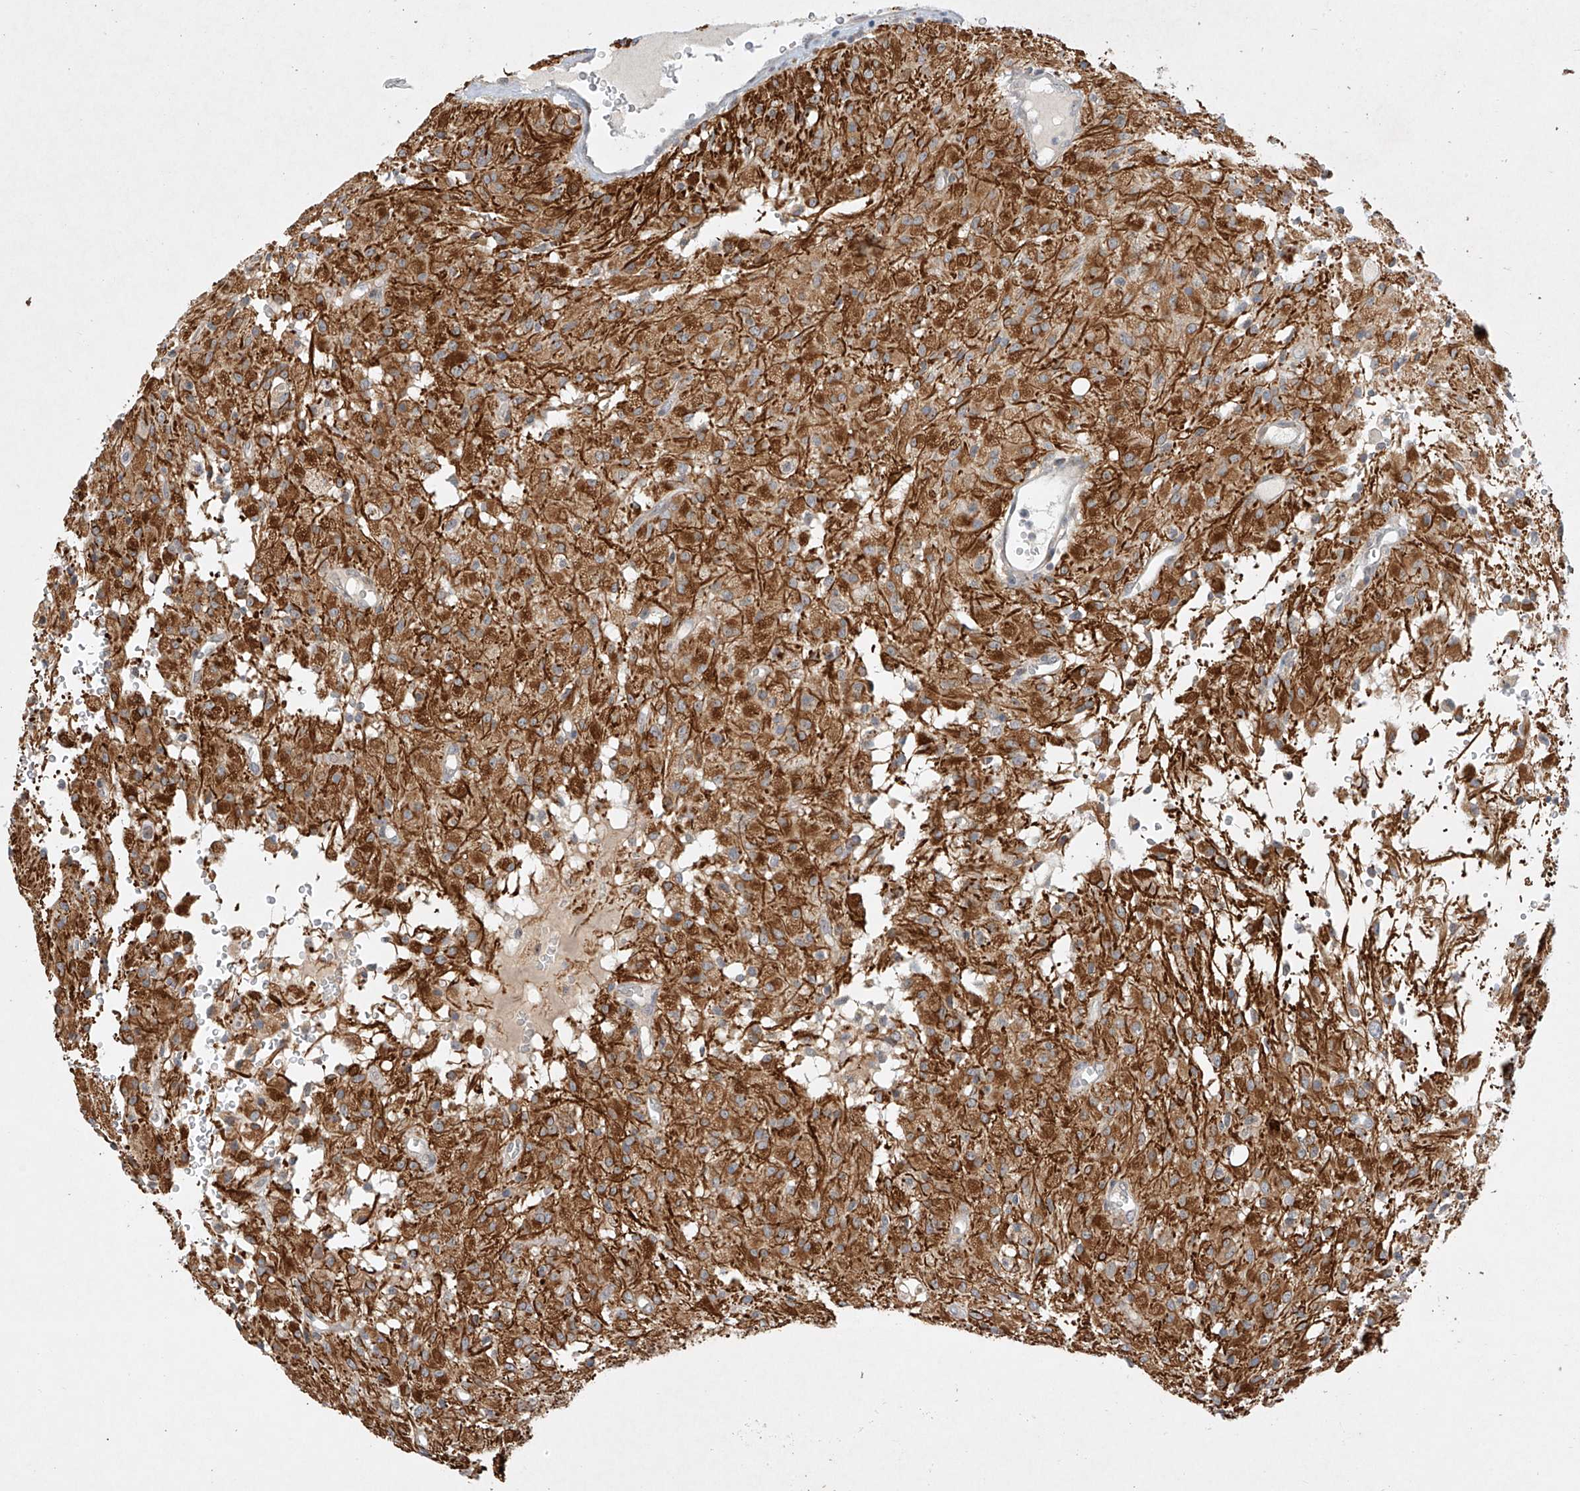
{"staining": {"intensity": "moderate", "quantity": ">75%", "location": "cytoplasmic/membranous"}, "tissue": "glioma", "cell_type": "Tumor cells", "image_type": "cancer", "snomed": [{"axis": "morphology", "description": "Glioma, malignant, High grade"}, {"axis": "topography", "description": "Brain"}], "caption": "Tumor cells display medium levels of moderate cytoplasmic/membranous expression in about >75% of cells in human high-grade glioma (malignant). (DAB IHC with brightfield microscopy, high magnification).", "gene": "TASP1", "patient": {"sex": "female", "age": 59}}